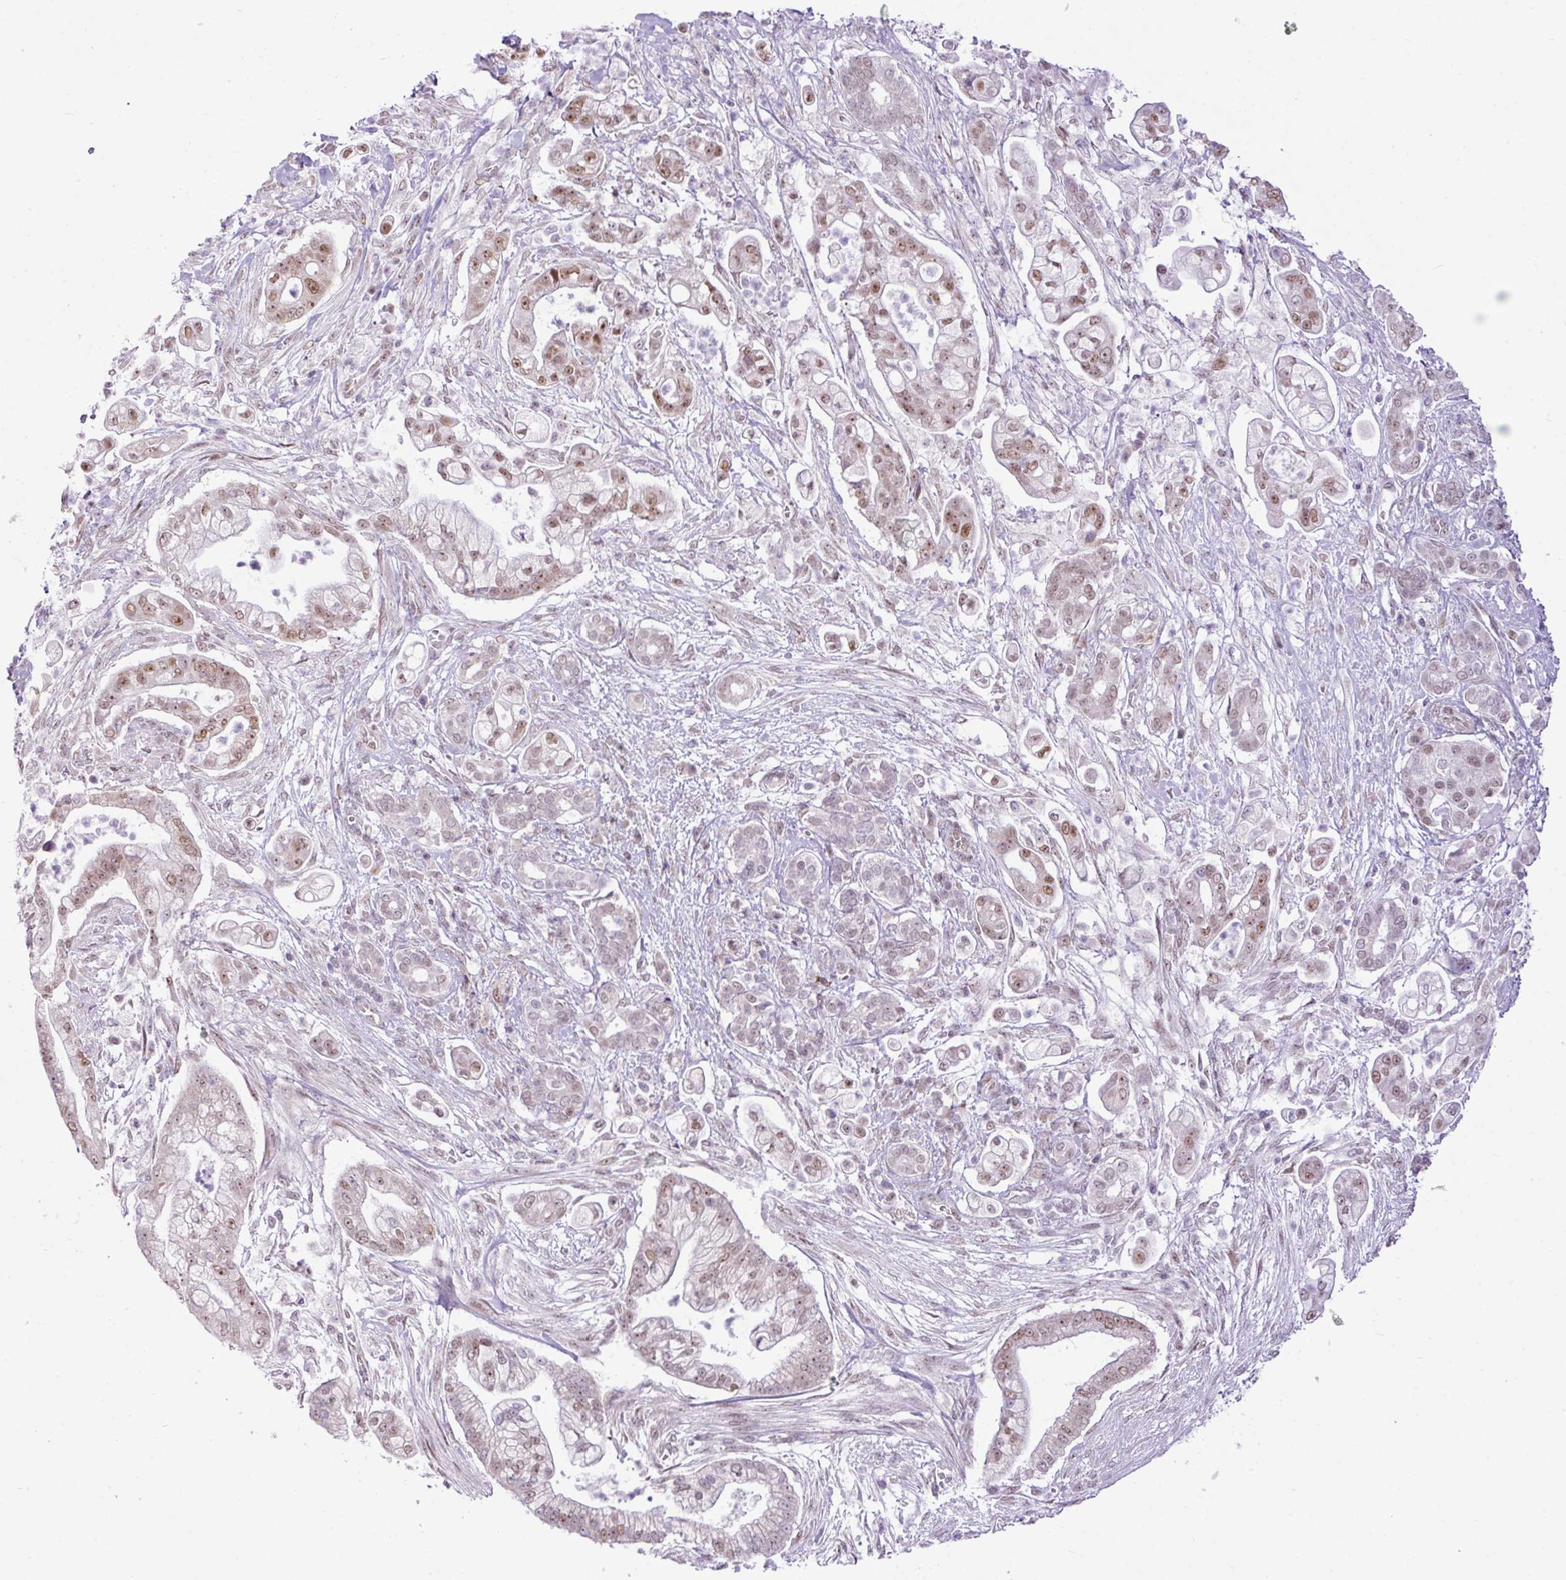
{"staining": {"intensity": "moderate", "quantity": "25%-75%", "location": "nuclear"}, "tissue": "pancreatic cancer", "cell_type": "Tumor cells", "image_type": "cancer", "snomed": [{"axis": "morphology", "description": "Adenocarcinoma, NOS"}, {"axis": "topography", "description": "Pancreas"}], "caption": "Immunohistochemical staining of human pancreatic cancer reveals medium levels of moderate nuclear staining in approximately 25%-75% of tumor cells.", "gene": "ELOA2", "patient": {"sex": "female", "age": 69}}